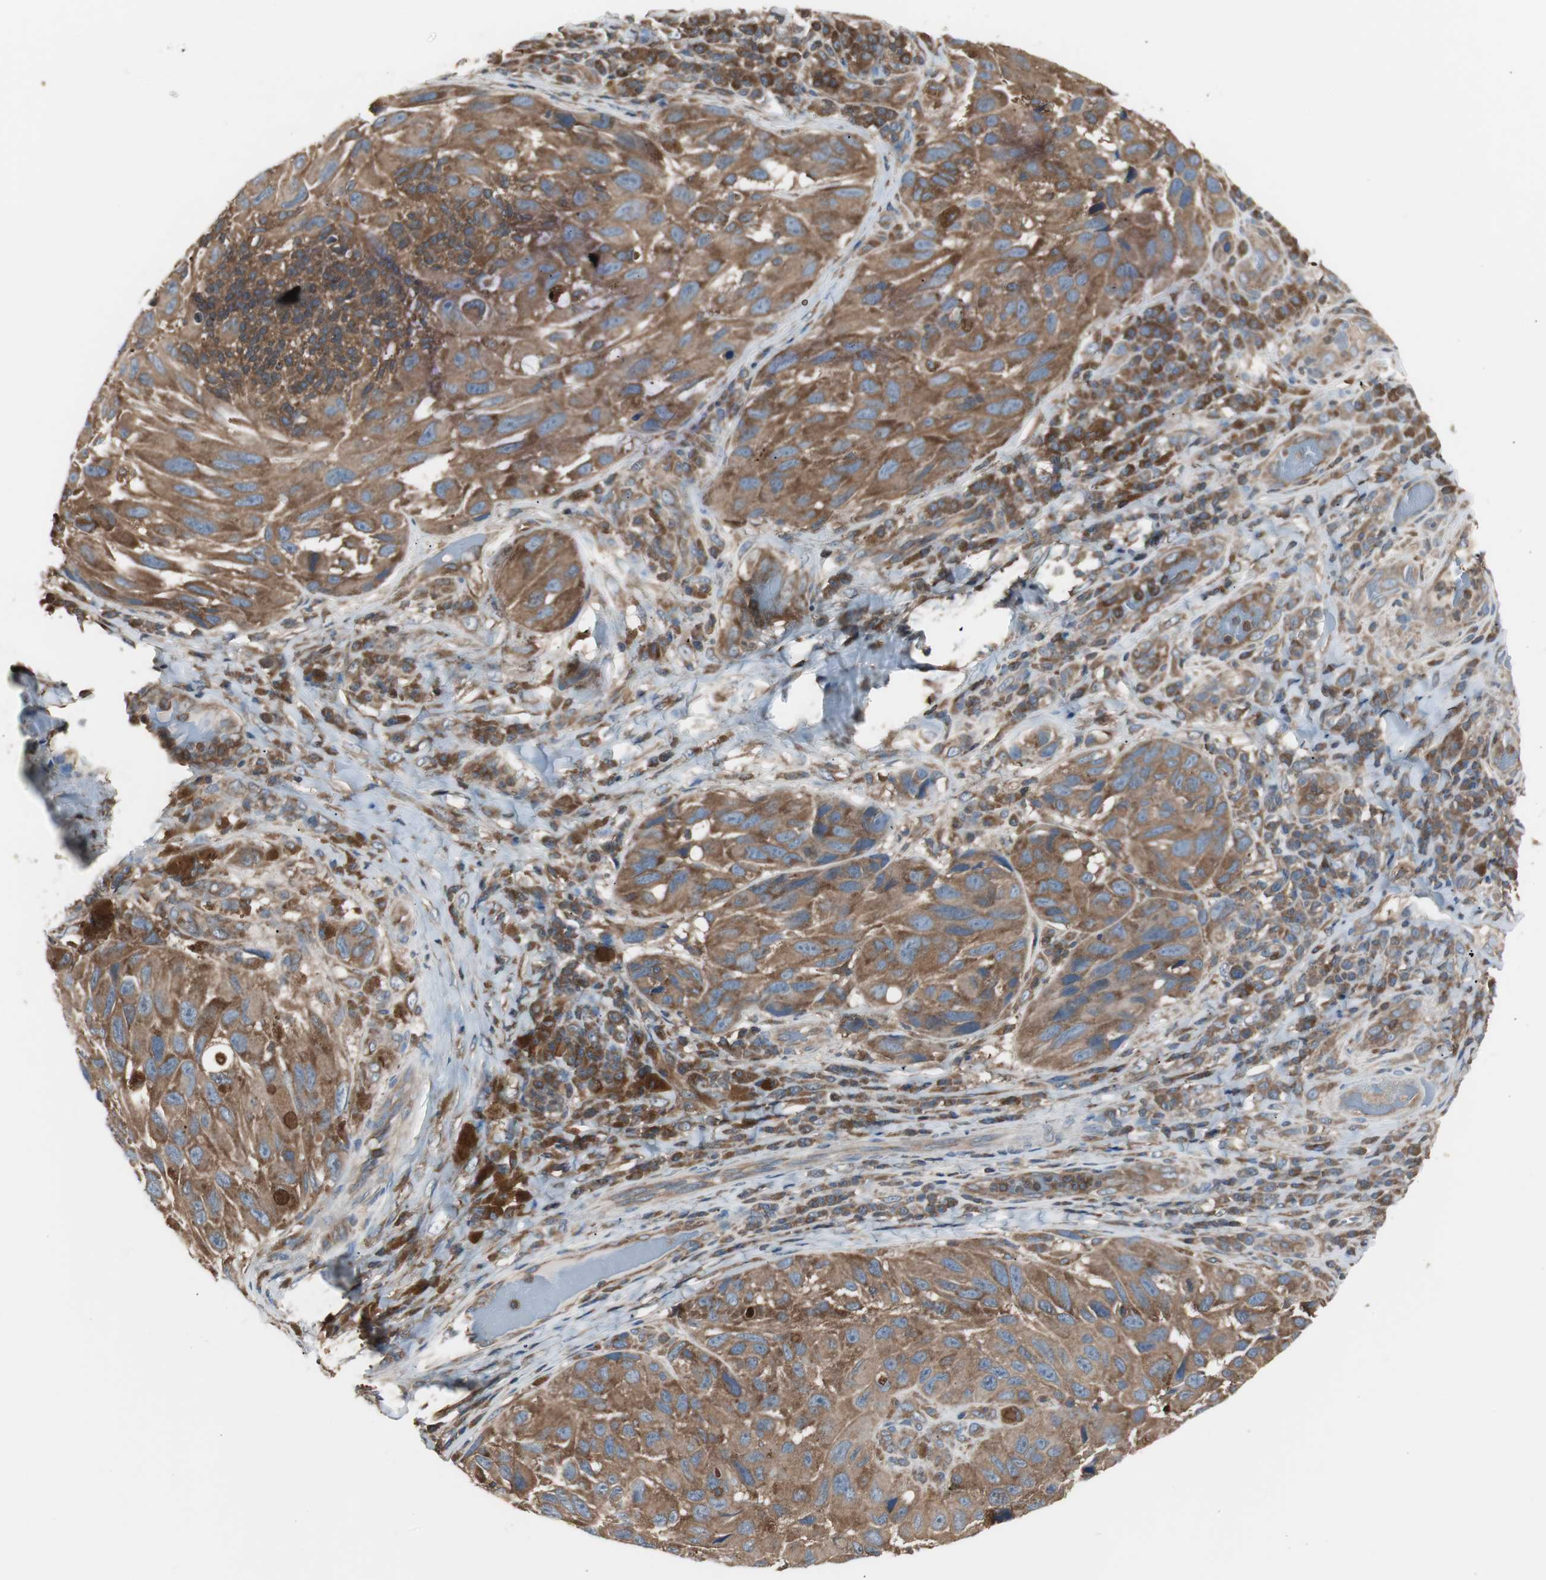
{"staining": {"intensity": "strong", "quantity": ">75%", "location": "cytoplasmic/membranous"}, "tissue": "melanoma", "cell_type": "Tumor cells", "image_type": "cancer", "snomed": [{"axis": "morphology", "description": "Malignant melanoma, NOS"}, {"axis": "topography", "description": "Skin"}], "caption": "This micrograph exhibits immunohistochemistry staining of human malignant melanoma, with high strong cytoplasmic/membranous staining in about >75% of tumor cells.", "gene": "CAPNS1", "patient": {"sex": "female", "age": 73}}